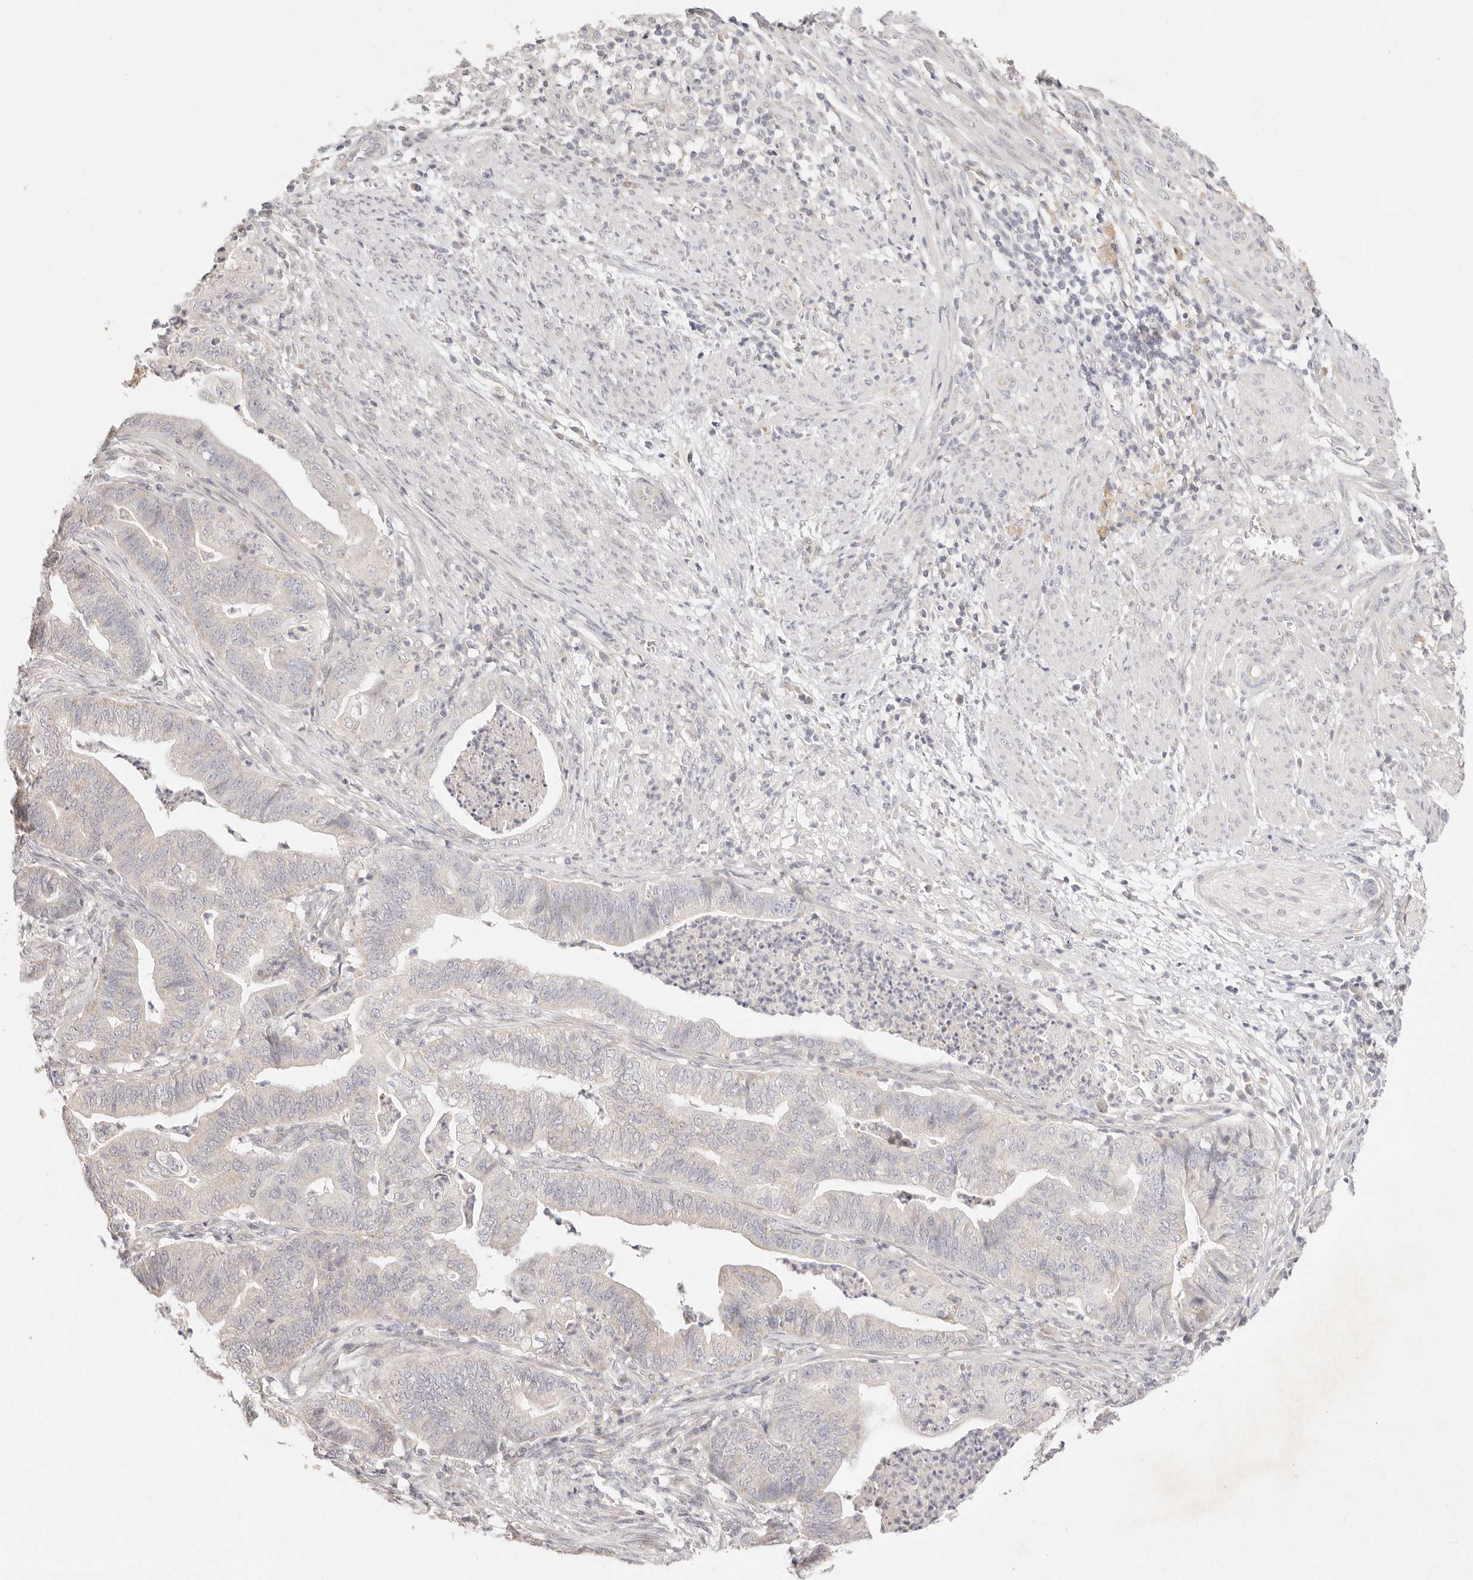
{"staining": {"intensity": "negative", "quantity": "none", "location": "none"}, "tissue": "endometrial cancer", "cell_type": "Tumor cells", "image_type": "cancer", "snomed": [{"axis": "morphology", "description": "Polyp, NOS"}, {"axis": "morphology", "description": "Adenocarcinoma, NOS"}, {"axis": "morphology", "description": "Adenoma, NOS"}, {"axis": "topography", "description": "Endometrium"}], "caption": "High power microscopy histopathology image of an immunohistochemistry micrograph of endometrial cancer (adenoma), revealing no significant expression in tumor cells.", "gene": "GPR156", "patient": {"sex": "female", "age": 79}}